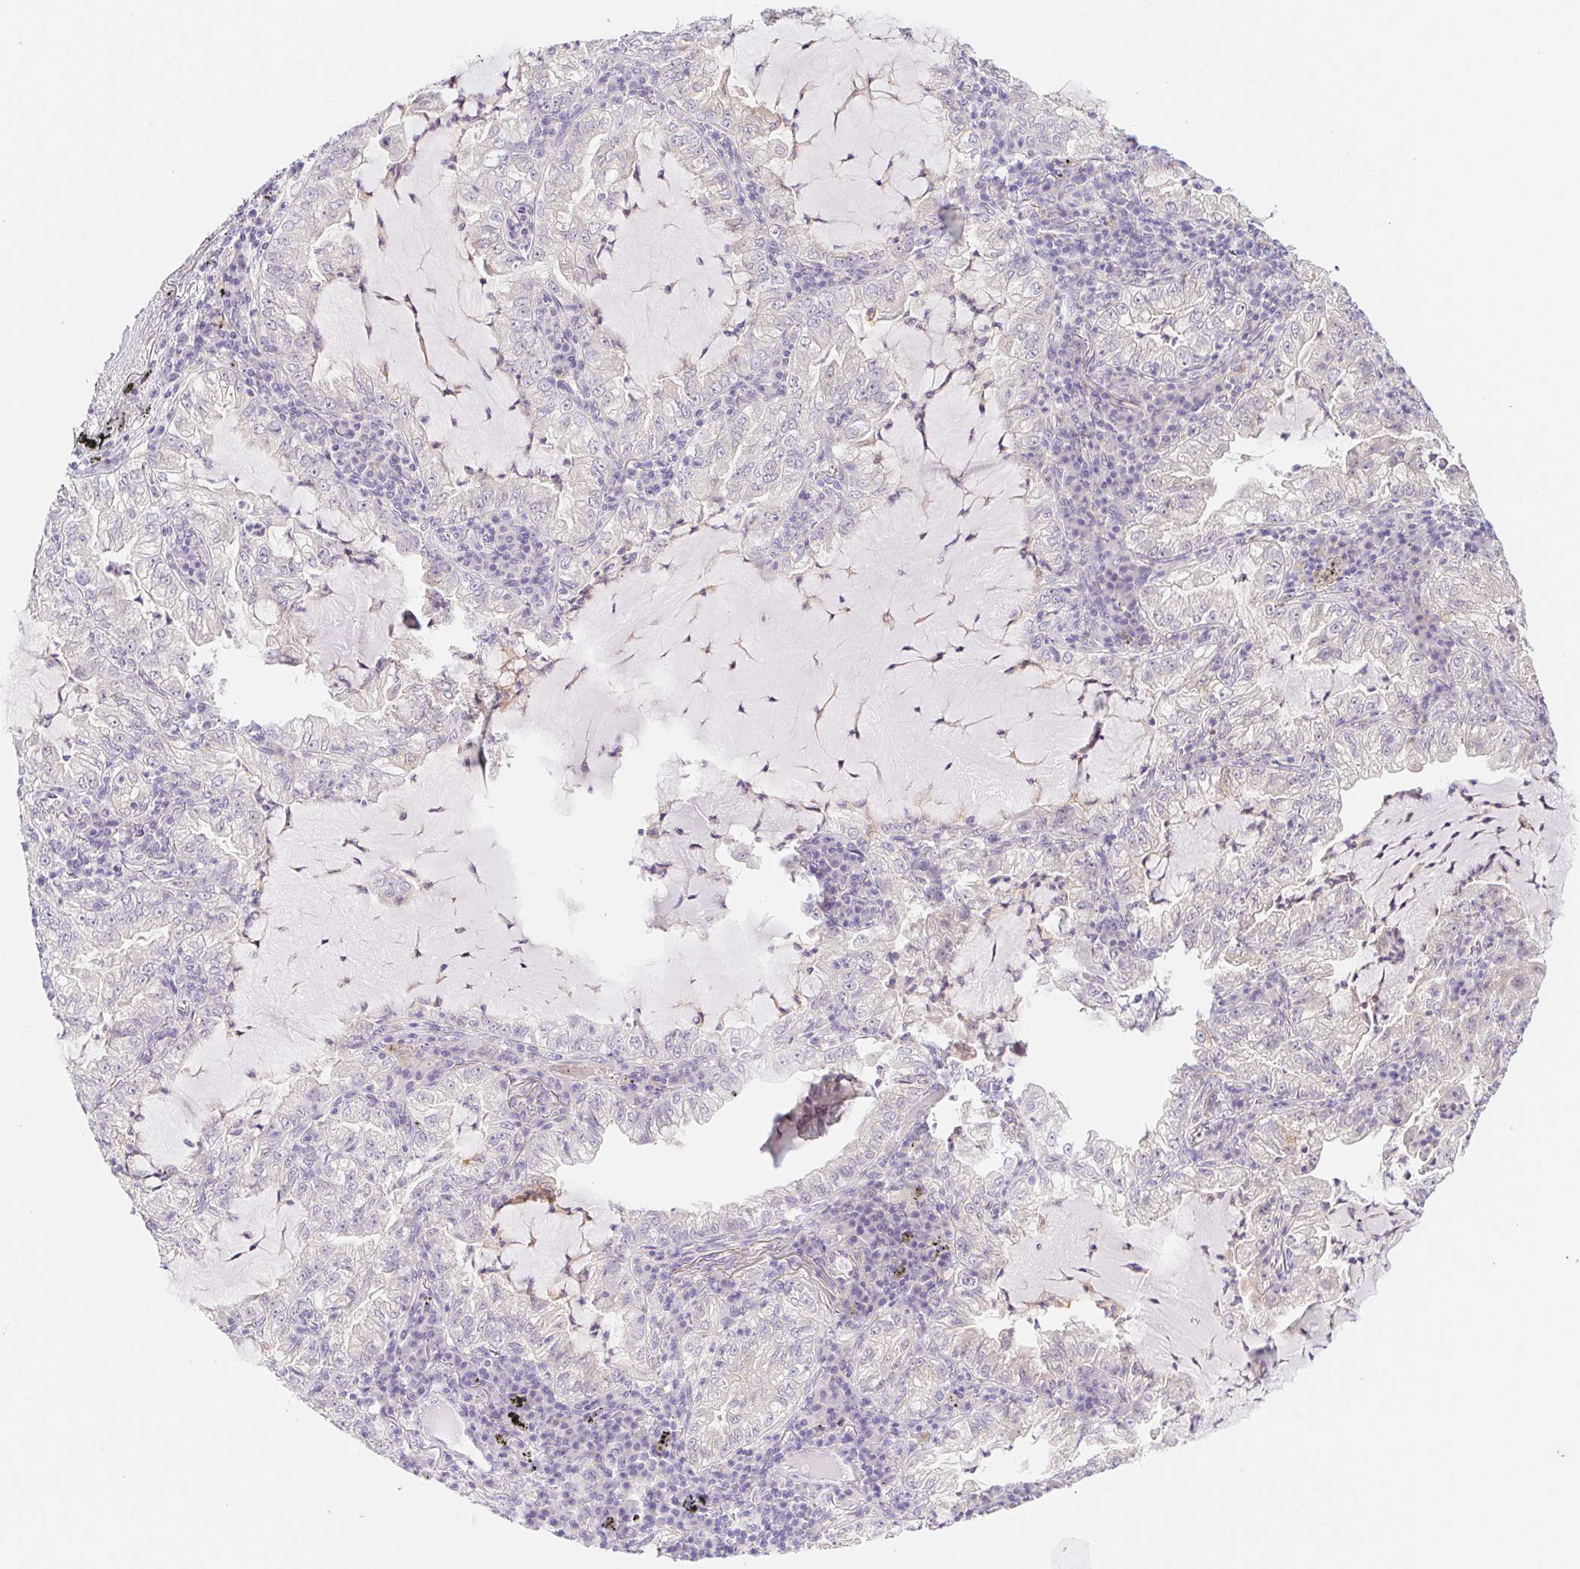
{"staining": {"intensity": "negative", "quantity": "none", "location": "none"}, "tissue": "lung cancer", "cell_type": "Tumor cells", "image_type": "cancer", "snomed": [{"axis": "morphology", "description": "Adenocarcinoma, NOS"}, {"axis": "topography", "description": "Lung"}], "caption": "Immunohistochemical staining of human lung cancer (adenocarcinoma) reveals no significant expression in tumor cells. (DAB (3,3'-diaminobenzidine) immunohistochemistry (IHC) visualized using brightfield microscopy, high magnification).", "gene": "DYNC2LI1", "patient": {"sex": "female", "age": 73}}